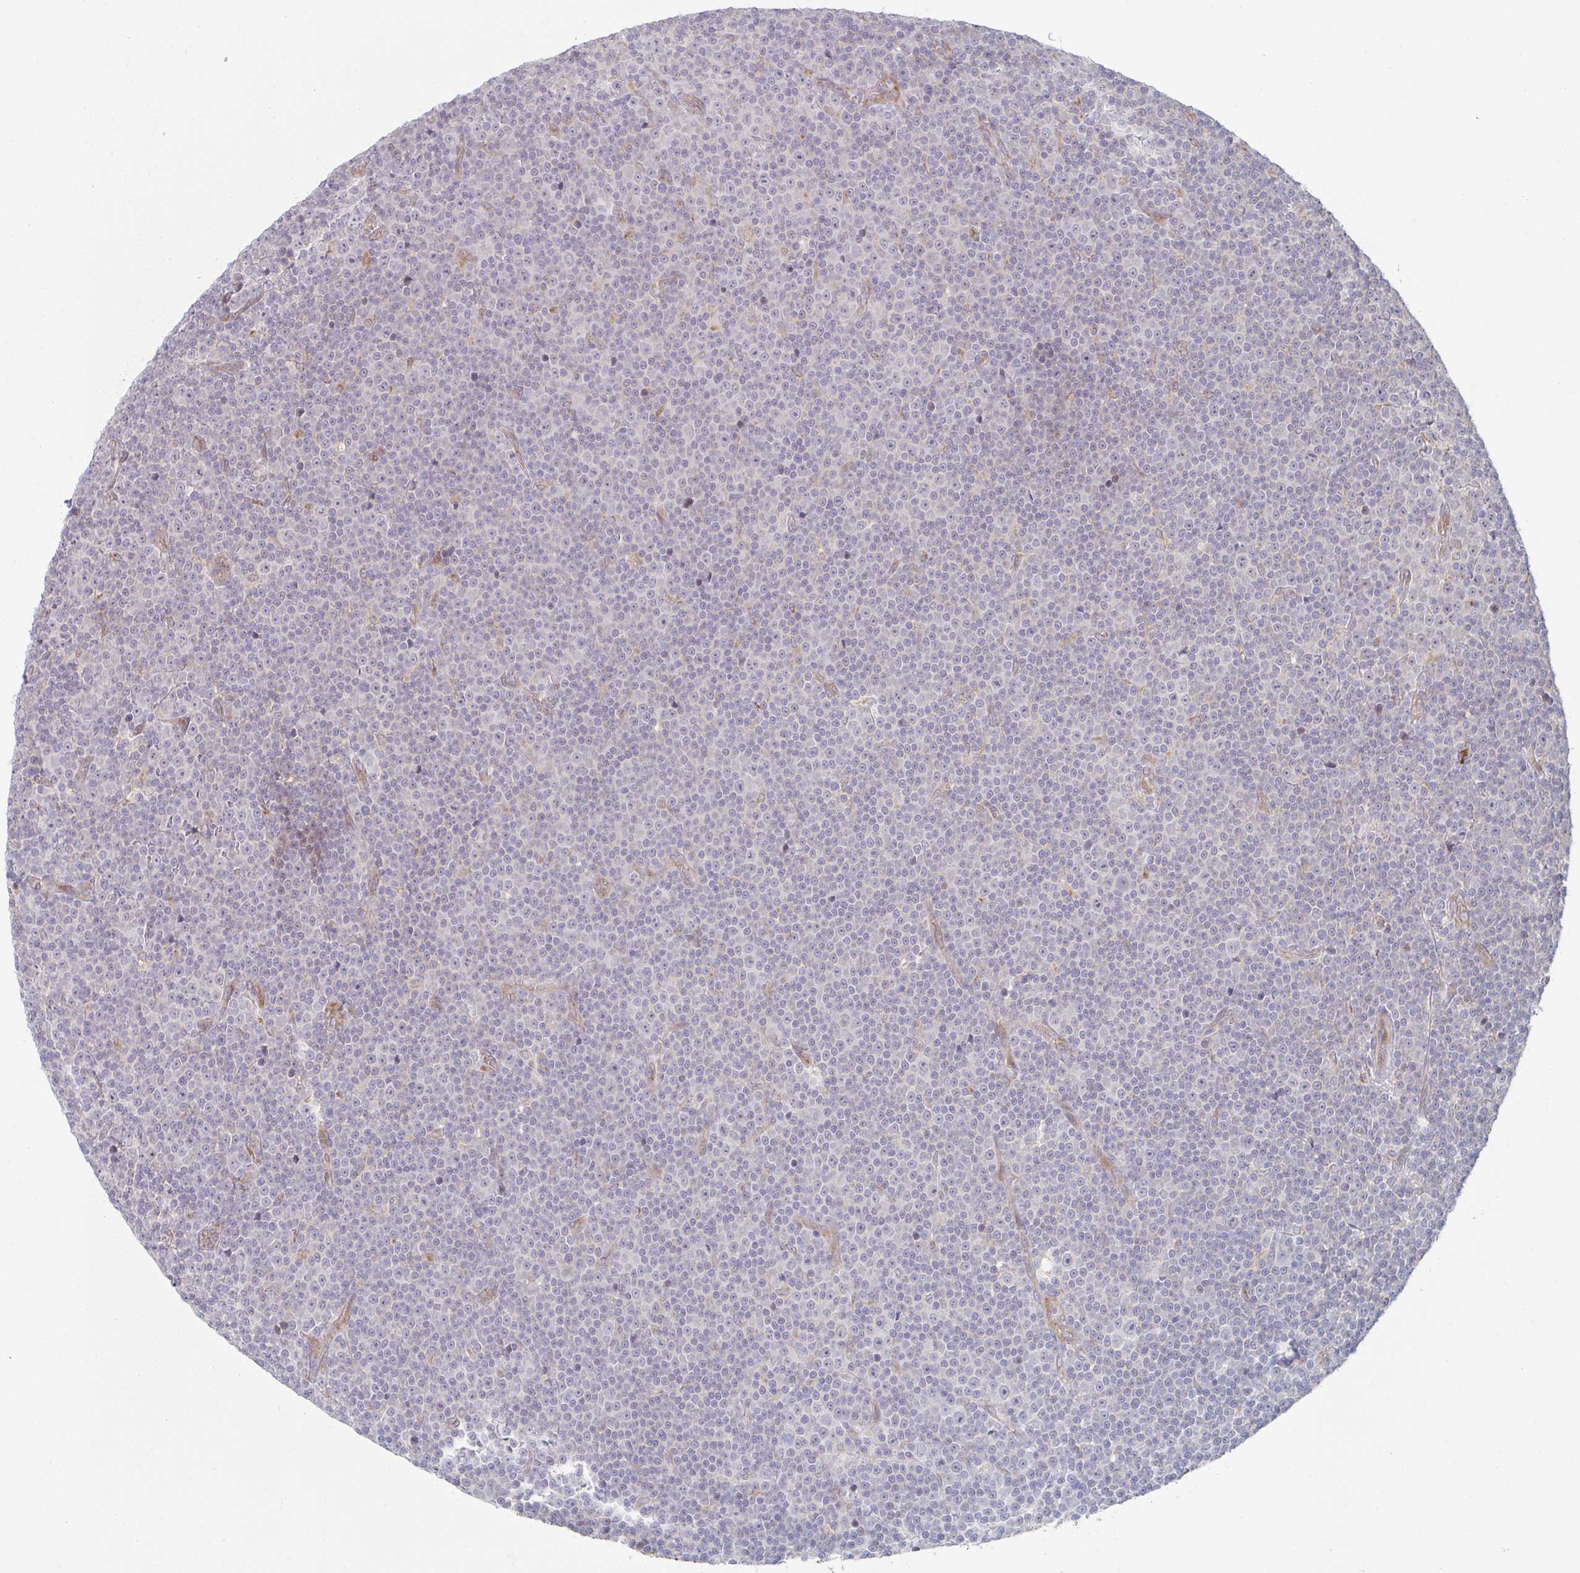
{"staining": {"intensity": "negative", "quantity": "none", "location": "none"}, "tissue": "lymphoma", "cell_type": "Tumor cells", "image_type": "cancer", "snomed": [{"axis": "morphology", "description": "Malignant lymphoma, non-Hodgkin's type, Low grade"}, {"axis": "topography", "description": "Lymph node"}], "caption": "Human low-grade malignant lymphoma, non-Hodgkin's type stained for a protein using immunohistochemistry (IHC) displays no positivity in tumor cells.", "gene": "TRAPPC10", "patient": {"sex": "female", "age": 67}}